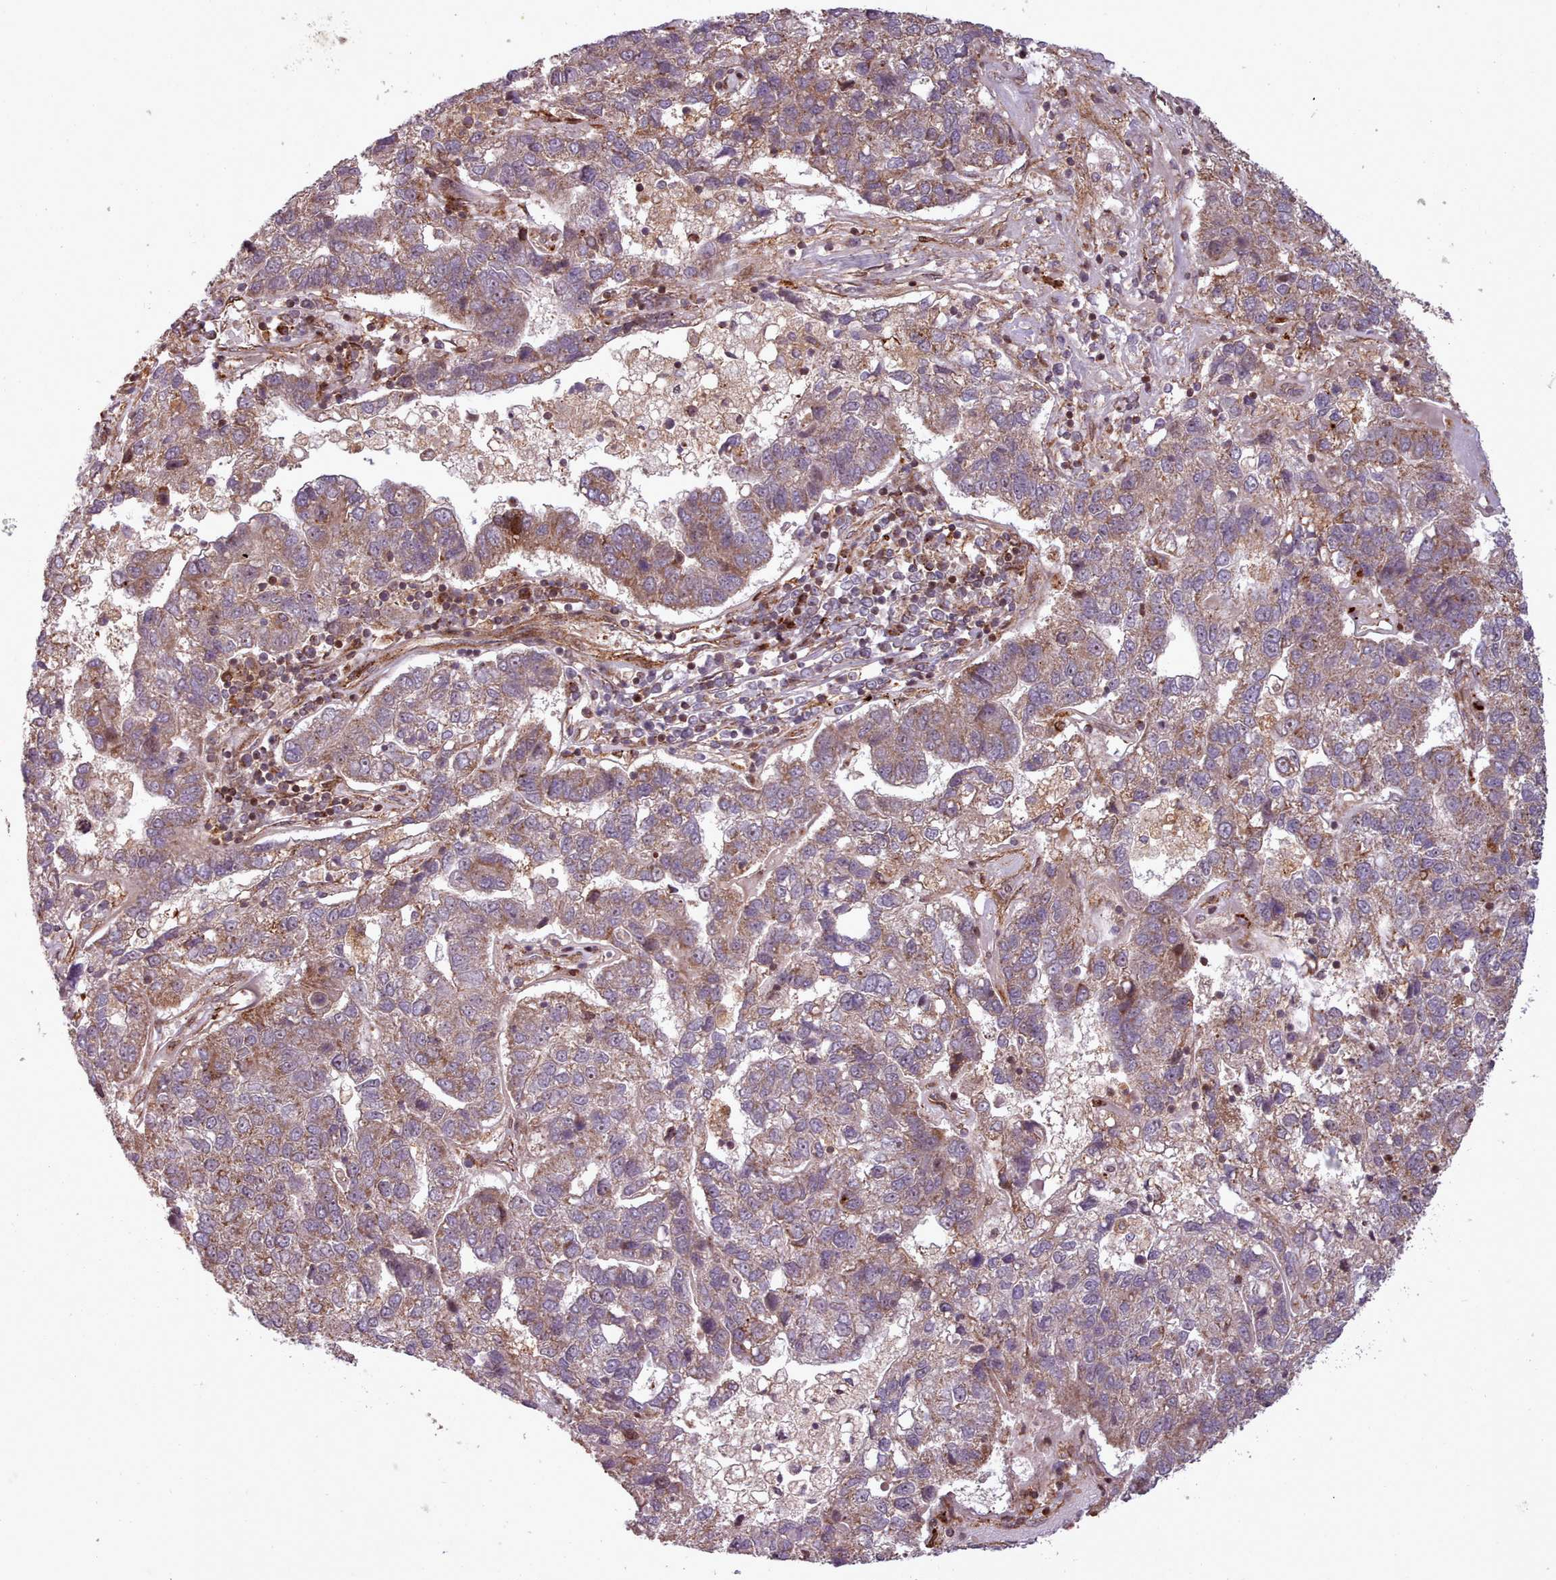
{"staining": {"intensity": "moderate", "quantity": "25%-75%", "location": "cytoplasmic/membranous"}, "tissue": "pancreatic cancer", "cell_type": "Tumor cells", "image_type": "cancer", "snomed": [{"axis": "morphology", "description": "Adenocarcinoma, NOS"}, {"axis": "topography", "description": "Pancreas"}], "caption": "A high-resolution image shows IHC staining of pancreatic cancer (adenocarcinoma), which reveals moderate cytoplasmic/membranous expression in about 25%-75% of tumor cells.", "gene": "NLRP7", "patient": {"sex": "female", "age": 61}}